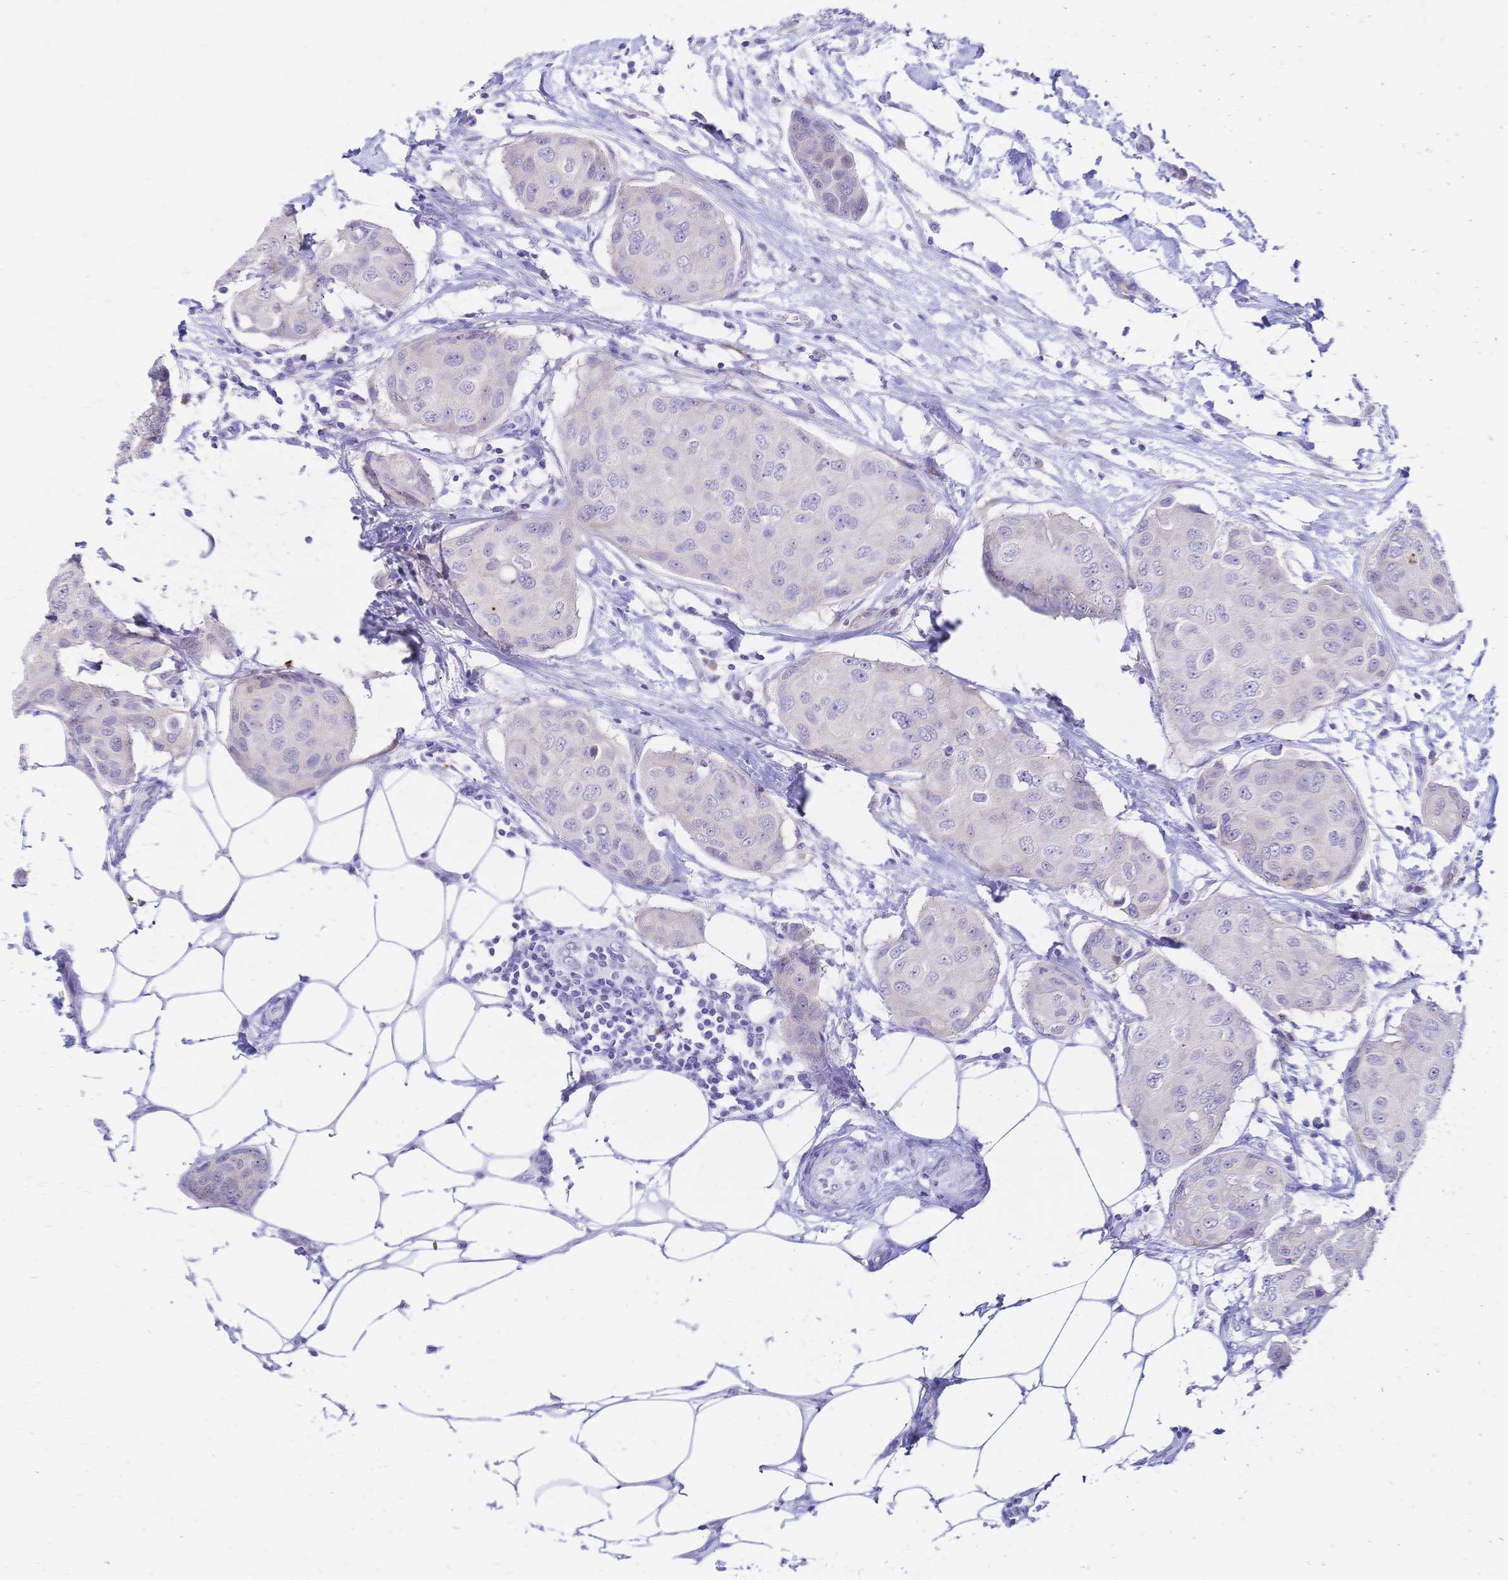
{"staining": {"intensity": "negative", "quantity": "none", "location": "none"}, "tissue": "breast cancer", "cell_type": "Tumor cells", "image_type": "cancer", "snomed": [{"axis": "morphology", "description": "Duct carcinoma"}, {"axis": "topography", "description": "Breast"}, {"axis": "topography", "description": "Lymph node"}], "caption": "This is a image of immunohistochemistry staining of breast invasive ductal carcinoma, which shows no staining in tumor cells. (Stains: DAB (3,3'-diaminobenzidine) immunohistochemistry with hematoxylin counter stain, Microscopy: brightfield microscopy at high magnification).", "gene": "GRB7", "patient": {"sex": "female", "age": 80}}